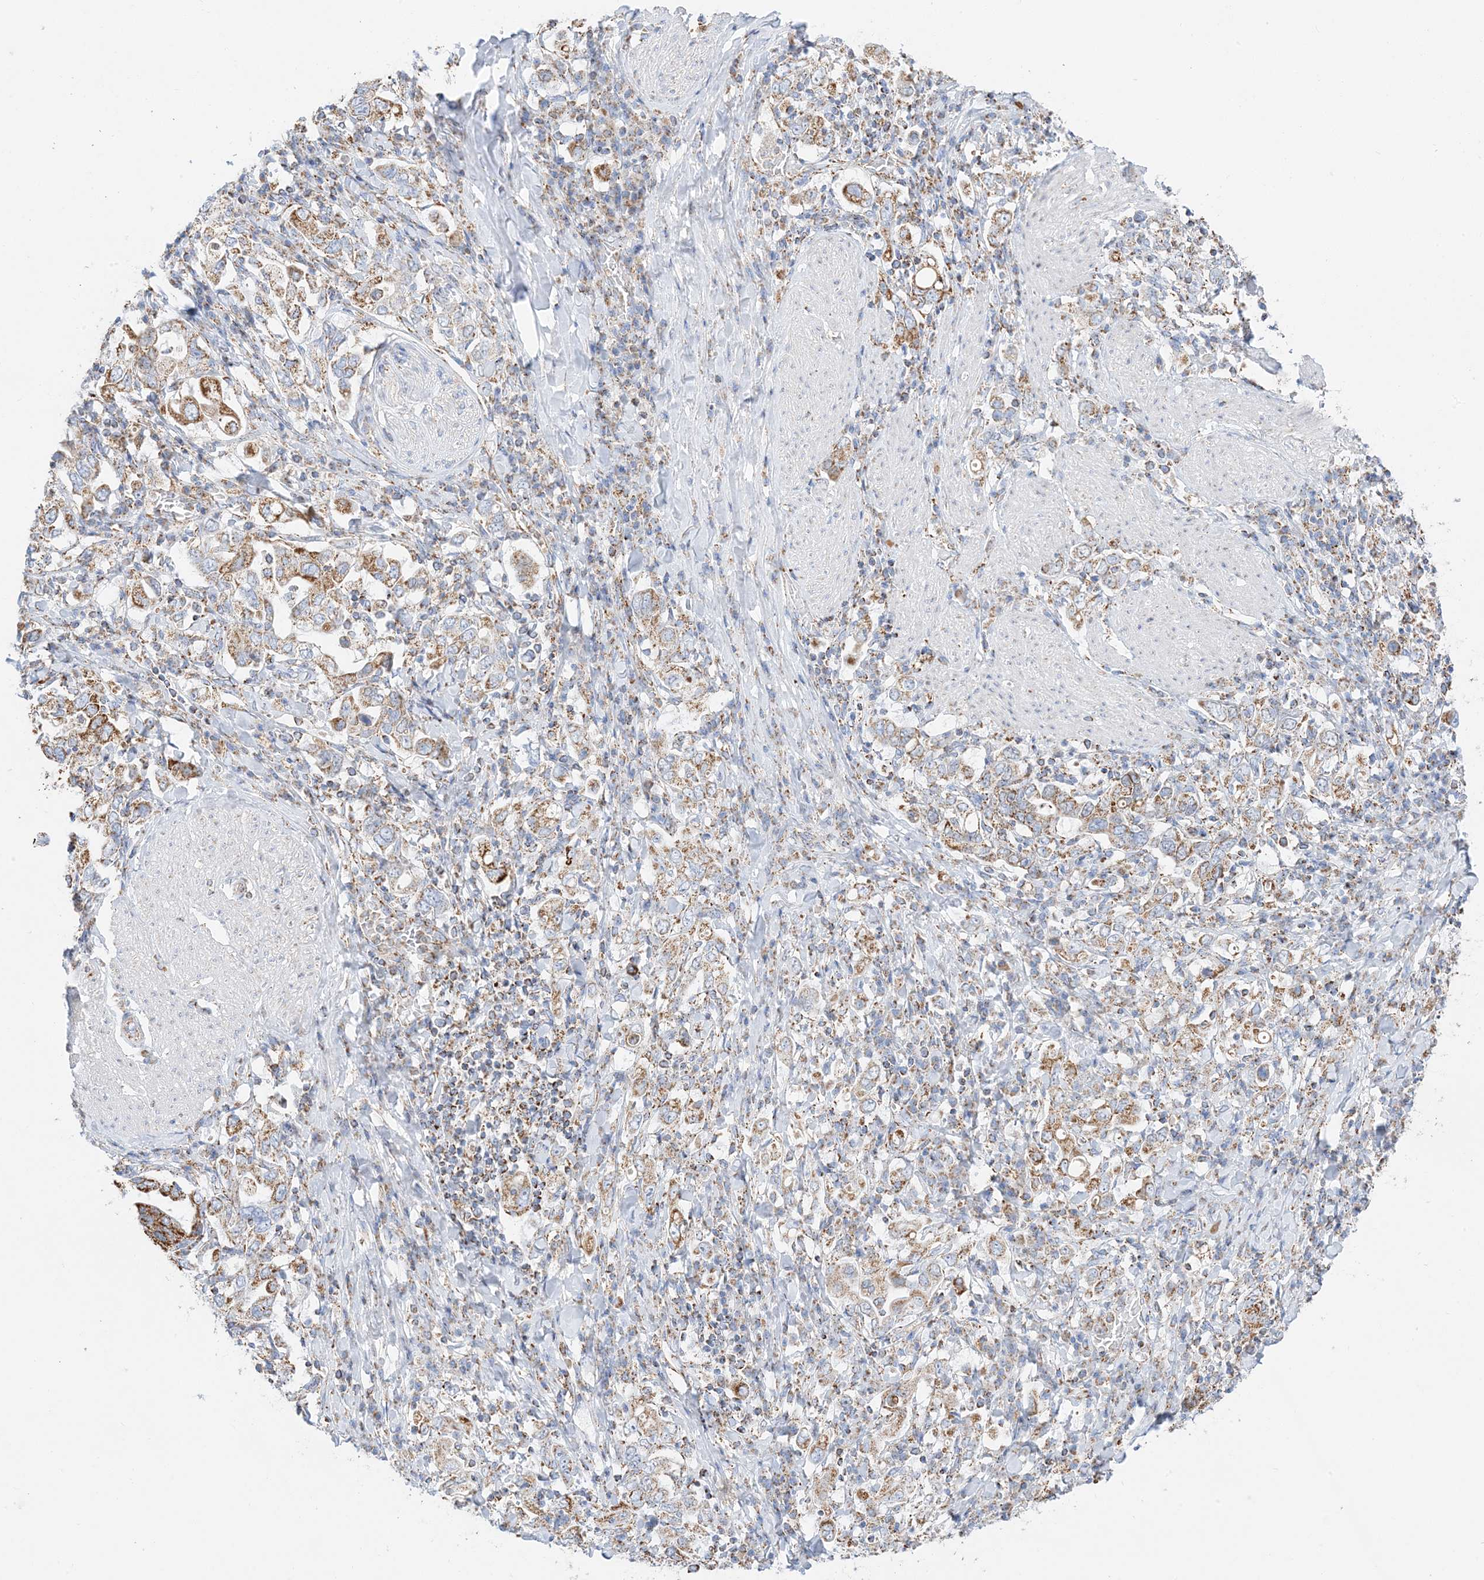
{"staining": {"intensity": "moderate", "quantity": ">75%", "location": "cytoplasmic/membranous"}, "tissue": "stomach cancer", "cell_type": "Tumor cells", "image_type": "cancer", "snomed": [{"axis": "morphology", "description": "Adenocarcinoma, NOS"}, {"axis": "topography", "description": "Stomach, upper"}], "caption": "Brown immunohistochemical staining in stomach adenocarcinoma exhibits moderate cytoplasmic/membranous expression in about >75% of tumor cells.", "gene": "CAPN13", "patient": {"sex": "male", "age": 62}}